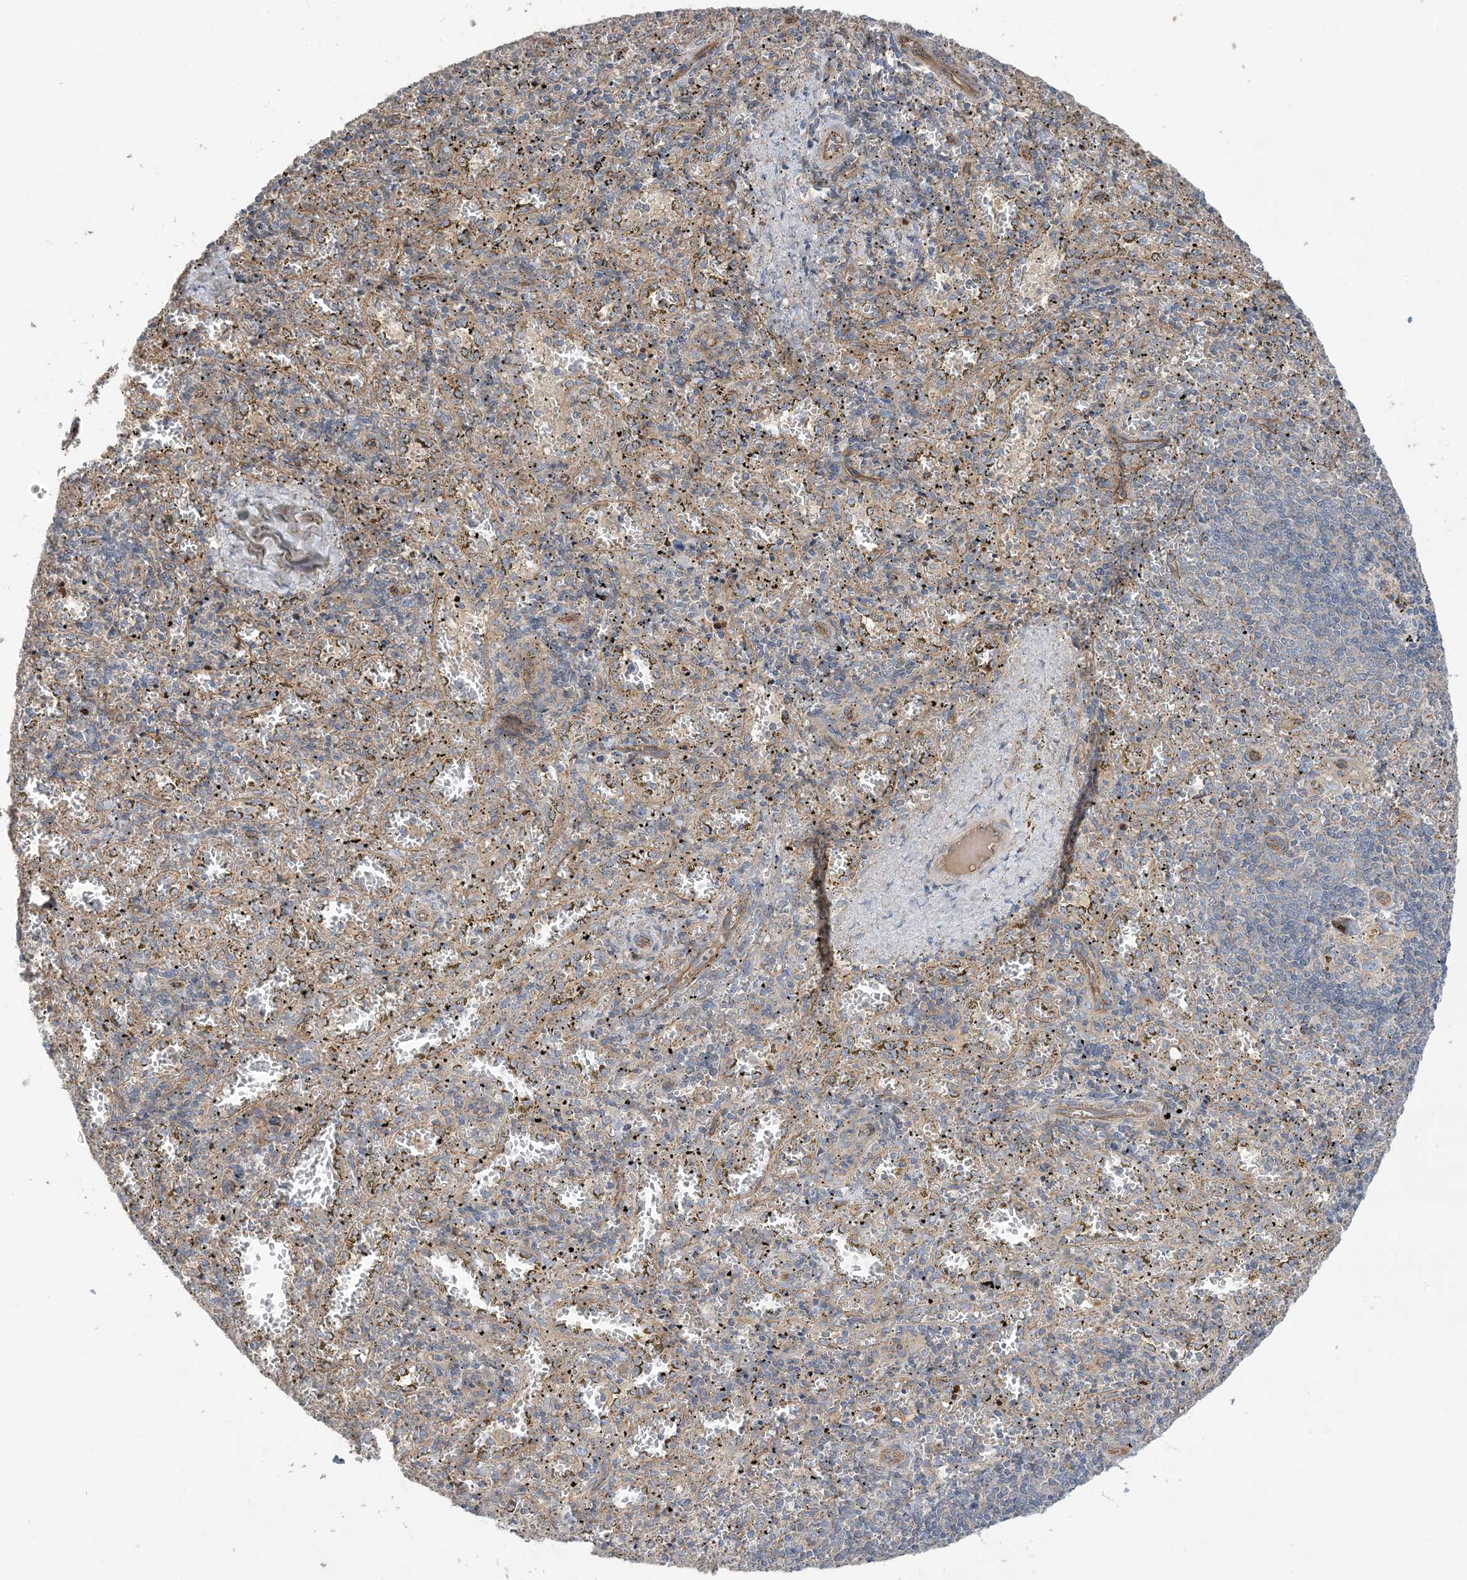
{"staining": {"intensity": "weak", "quantity": "<25%", "location": "cytoplasmic/membranous"}, "tissue": "spleen", "cell_type": "Cells in red pulp", "image_type": "normal", "snomed": [{"axis": "morphology", "description": "Normal tissue, NOS"}, {"axis": "topography", "description": "Spleen"}], "caption": "DAB immunohistochemical staining of benign spleen exhibits no significant positivity in cells in red pulp. (Stains: DAB immunohistochemistry (IHC) with hematoxylin counter stain, Microscopy: brightfield microscopy at high magnification).", "gene": "CCNY", "patient": {"sex": "male", "age": 11}}